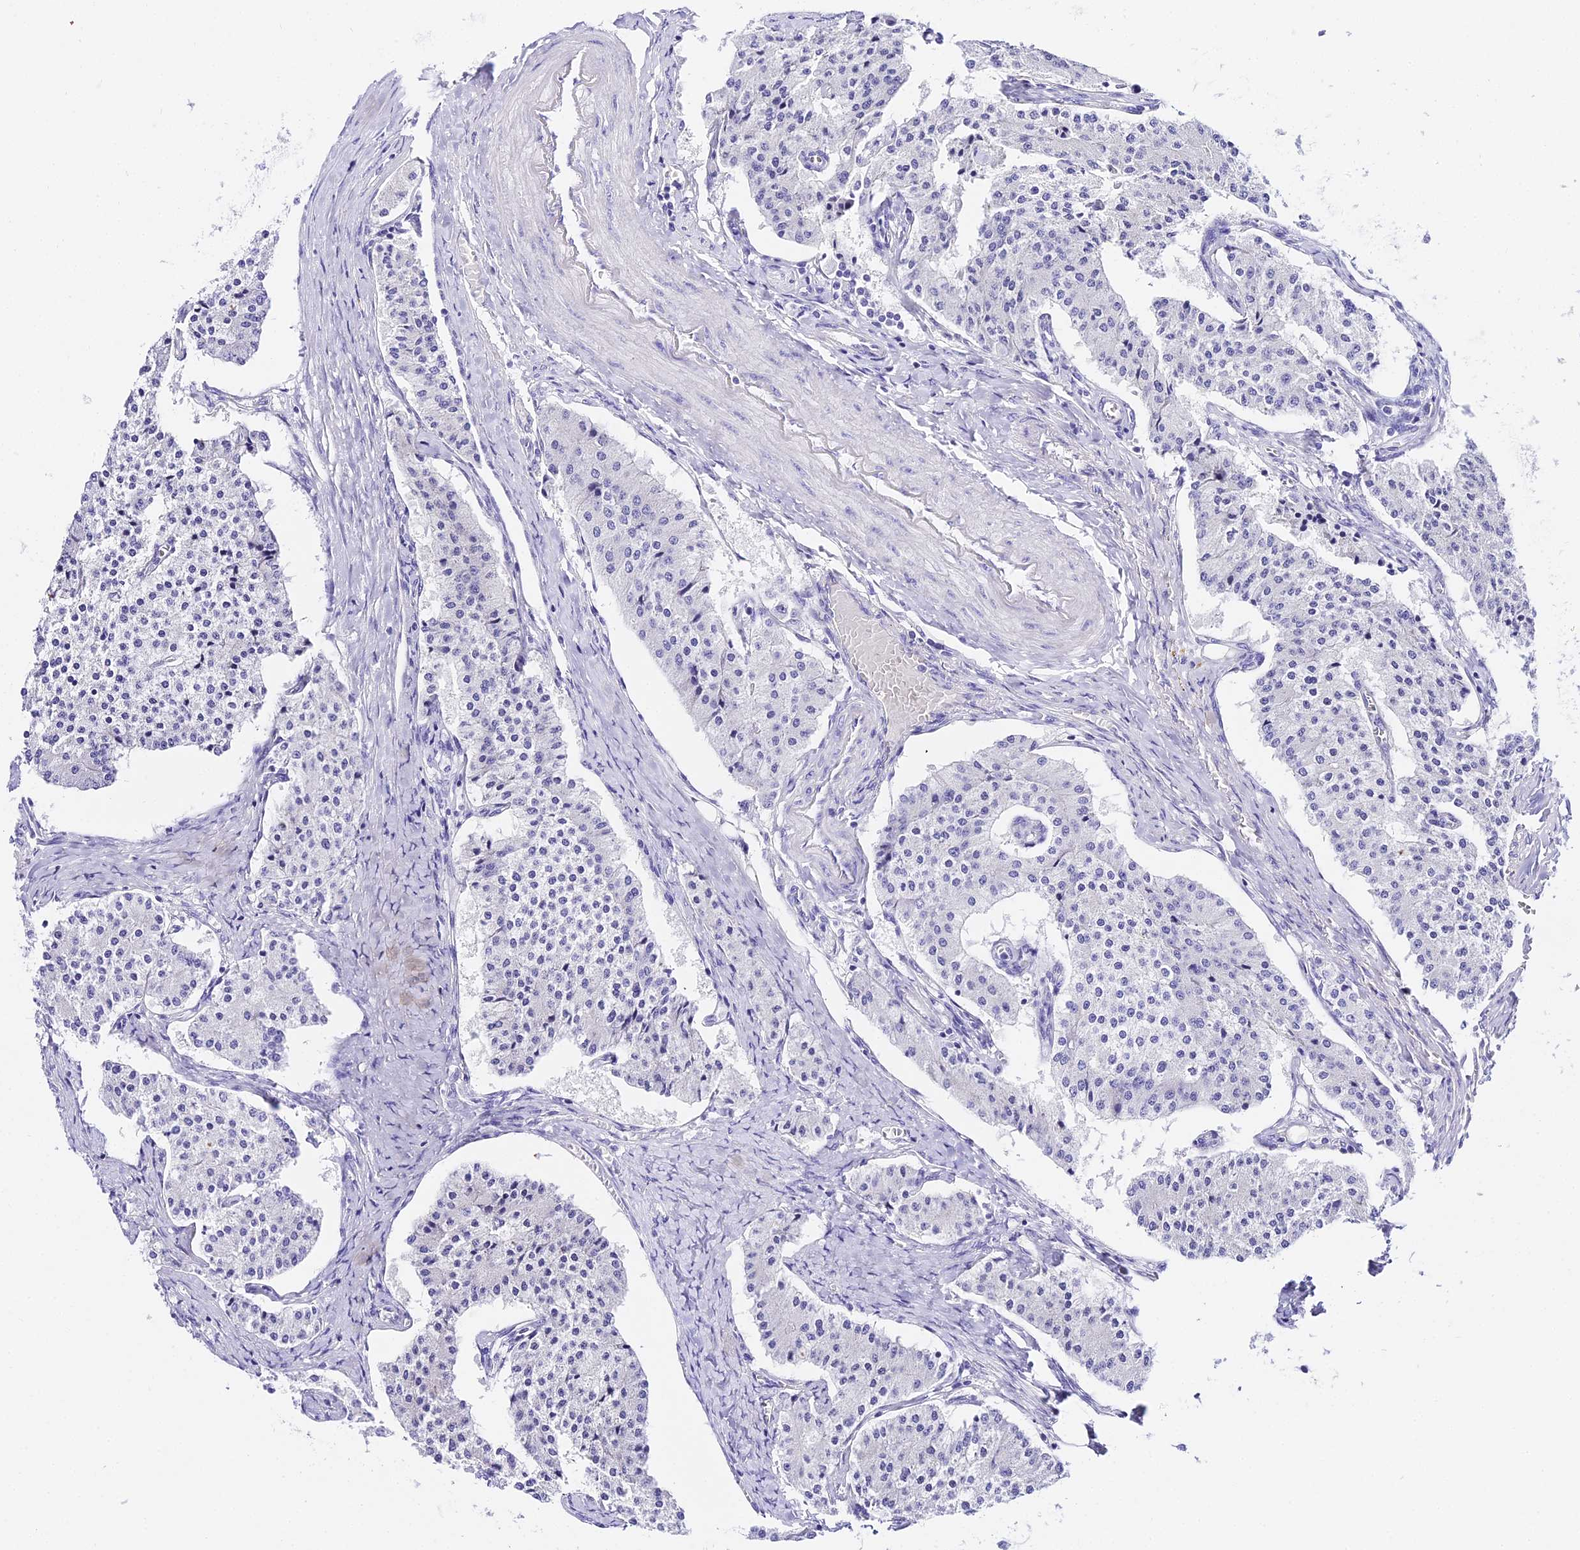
{"staining": {"intensity": "negative", "quantity": "none", "location": "none"}, "tissue": "carcinoid", "cell_type": "Tumor cells", "image_type": "cancer", "snomed": [{"axis": "morphology", "description": "Carcinoid, malignant, NOS"}, {"axis": "topography", "description": "Colon"}], "caption": "IHC photomicrograph of human malignant carcinoid stained for a protein (brown), which demonstrates no staining in tumor cells.", "gene": "TRMT44", "patient": {"sex": "female", "age": 52}}